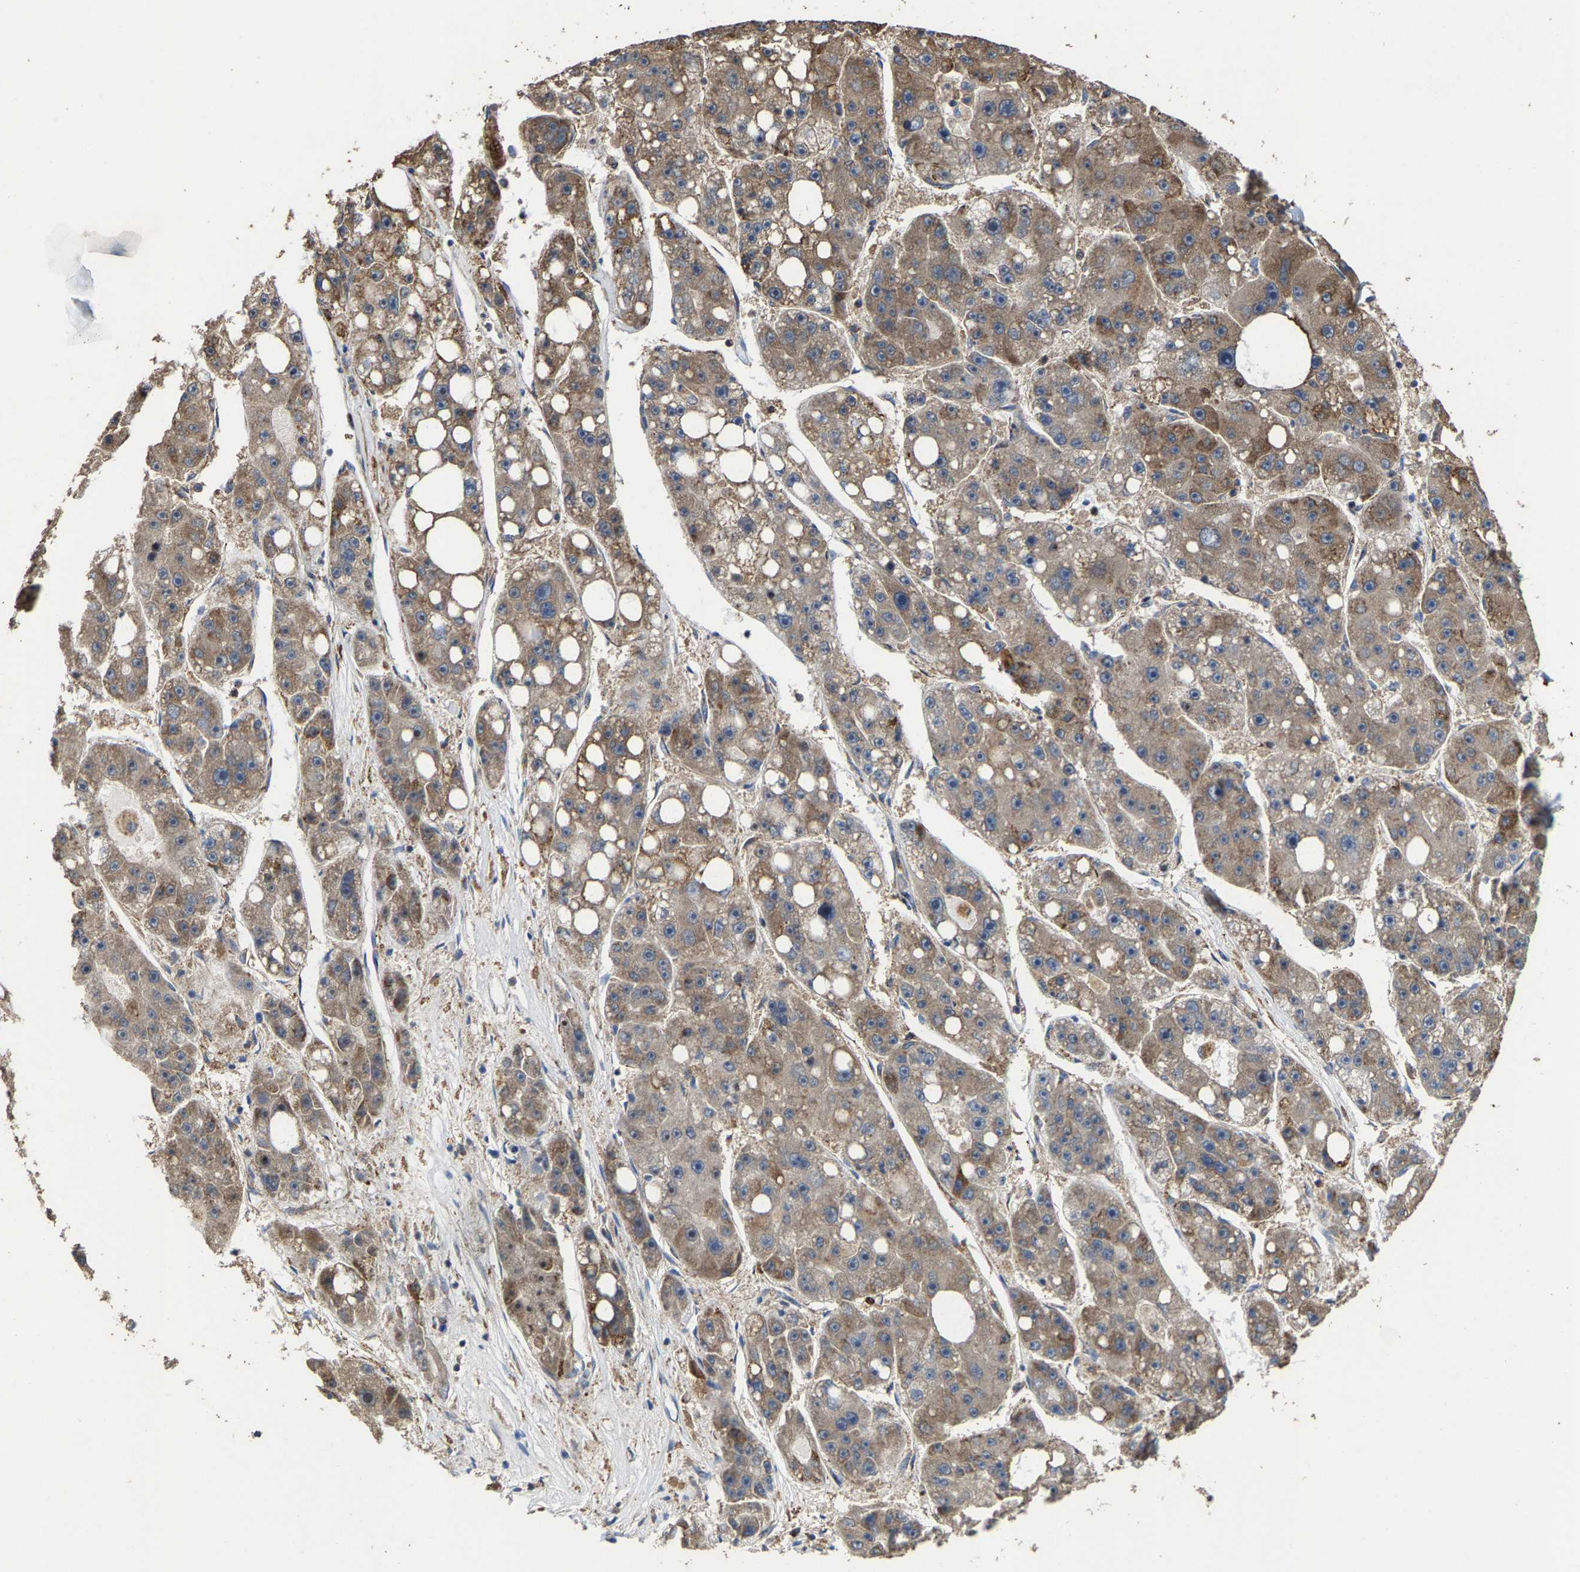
{"staining": {"intensity": "moderate", "quantity": ">75%", "location": "cytoplasmic/membranous"}, "tissue": "liver cancer", "cell_type": "Tumor cells", "image_type": "cancer", "snomed": [{"axis": "morphology", "description": "Carcinoma, Hepatocellular, NOS"}, {"axis": "topography", "description": "Liver"}], "caption": "A histopathology image showing moderate cytoplasmic/membranous positivity in approximately >75% of tumor cells in liver hepatocellular carcinoma, as visualized by brown immunohistochemical staining.", "gene": "FGD3", "patient": {"sex": "female", "age": 61}}